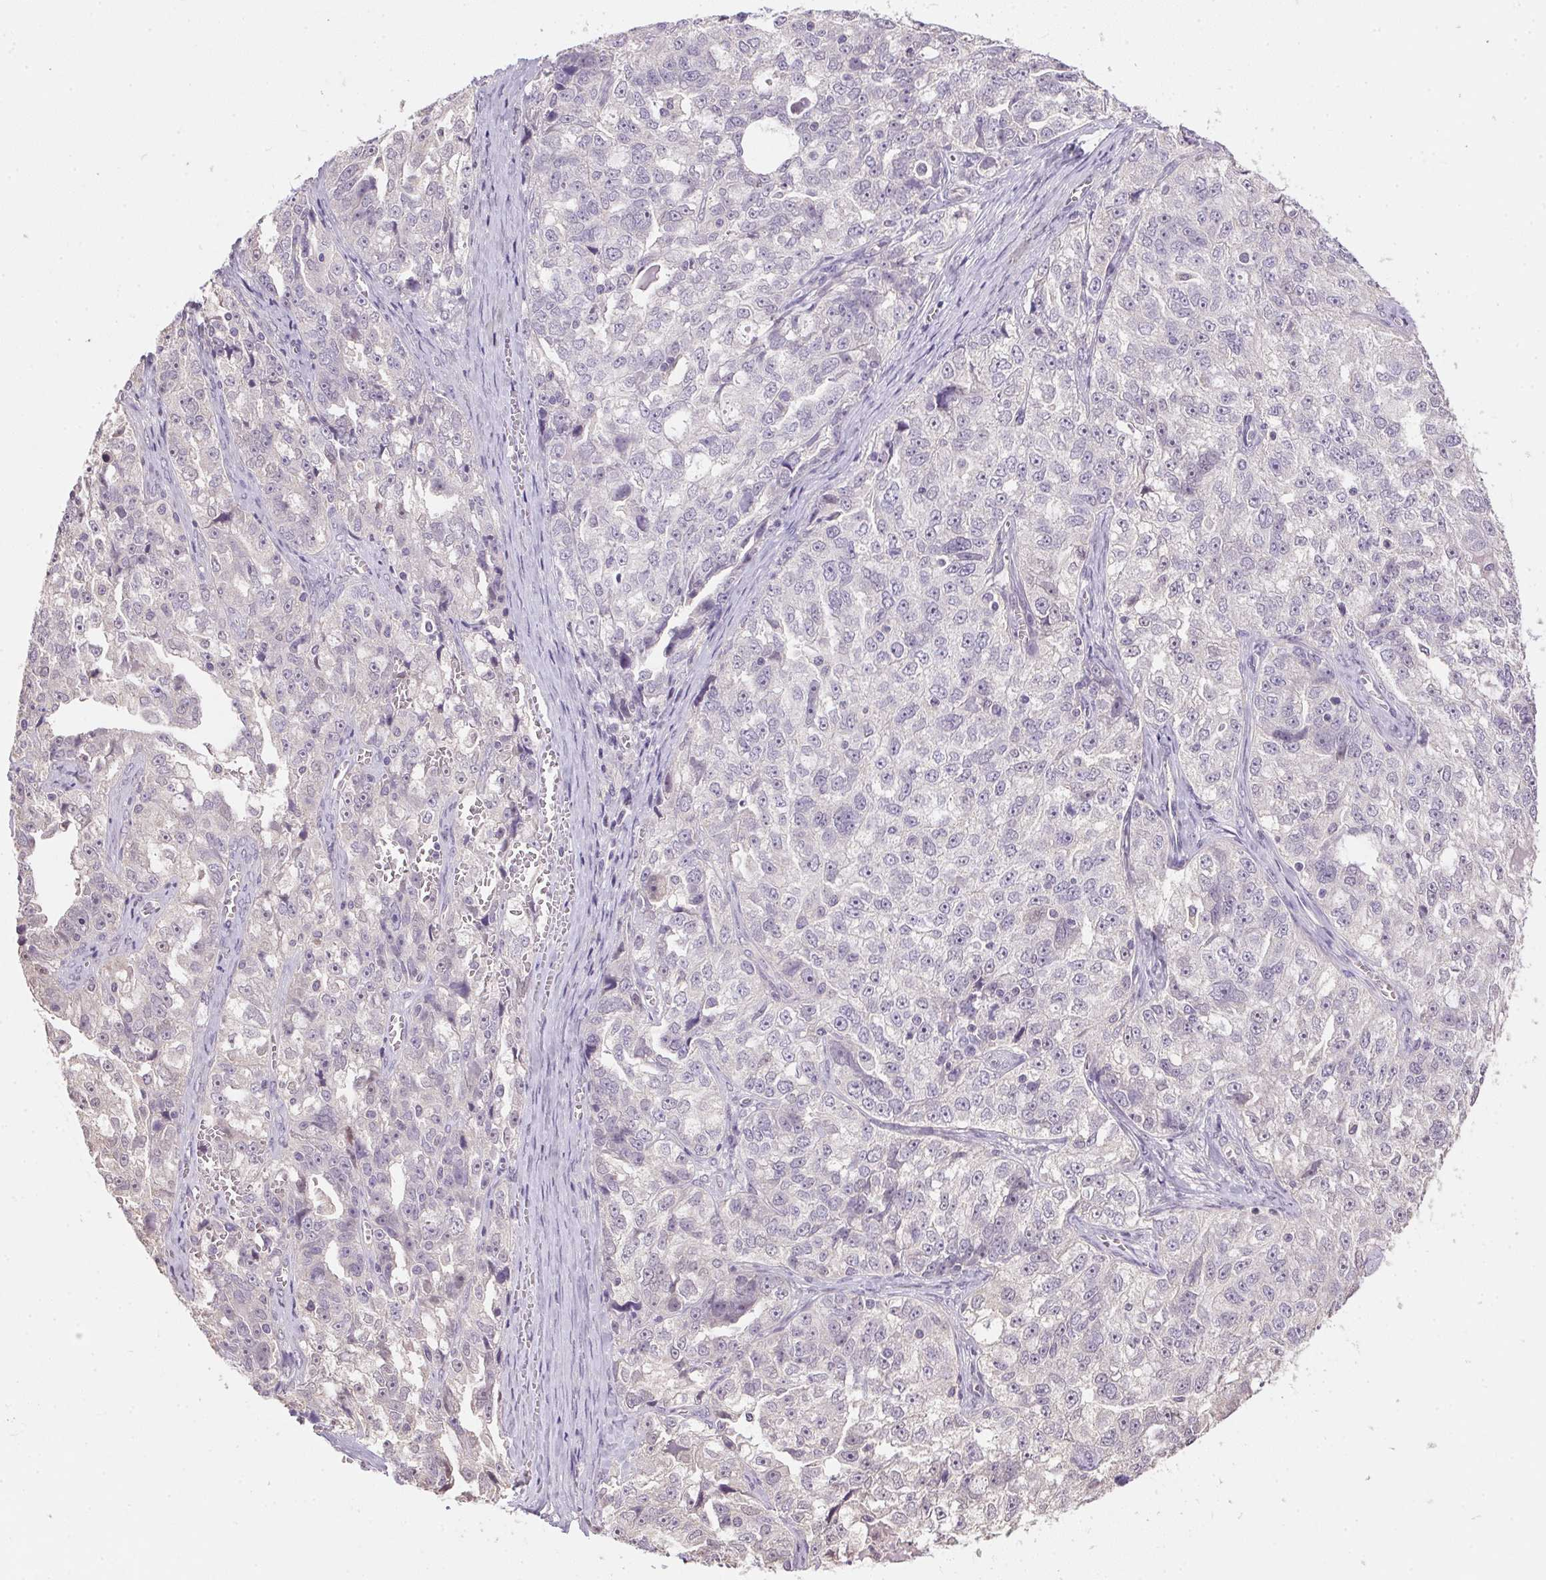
{"staining": {"intensity": "negative", "quantity": "none", "location": "none"}, "tissue": "ovarian cancer", "cell_type": "Tumor cells", "image_type": "cancer", "snomed": [{"axis": "morphology", "description": "Cystadenocarcinoma, serous, NOS"}, {"axis": "topography", "description": "Ovary"}], "caption": "This is a photomicrograph of IHC staining of ovarian cancer (serous cystadenocarcinoma), which shows no expression in tumor cells.", "gene": "ALDH8A1", "patient": {"sex": "female", "age": 51}}